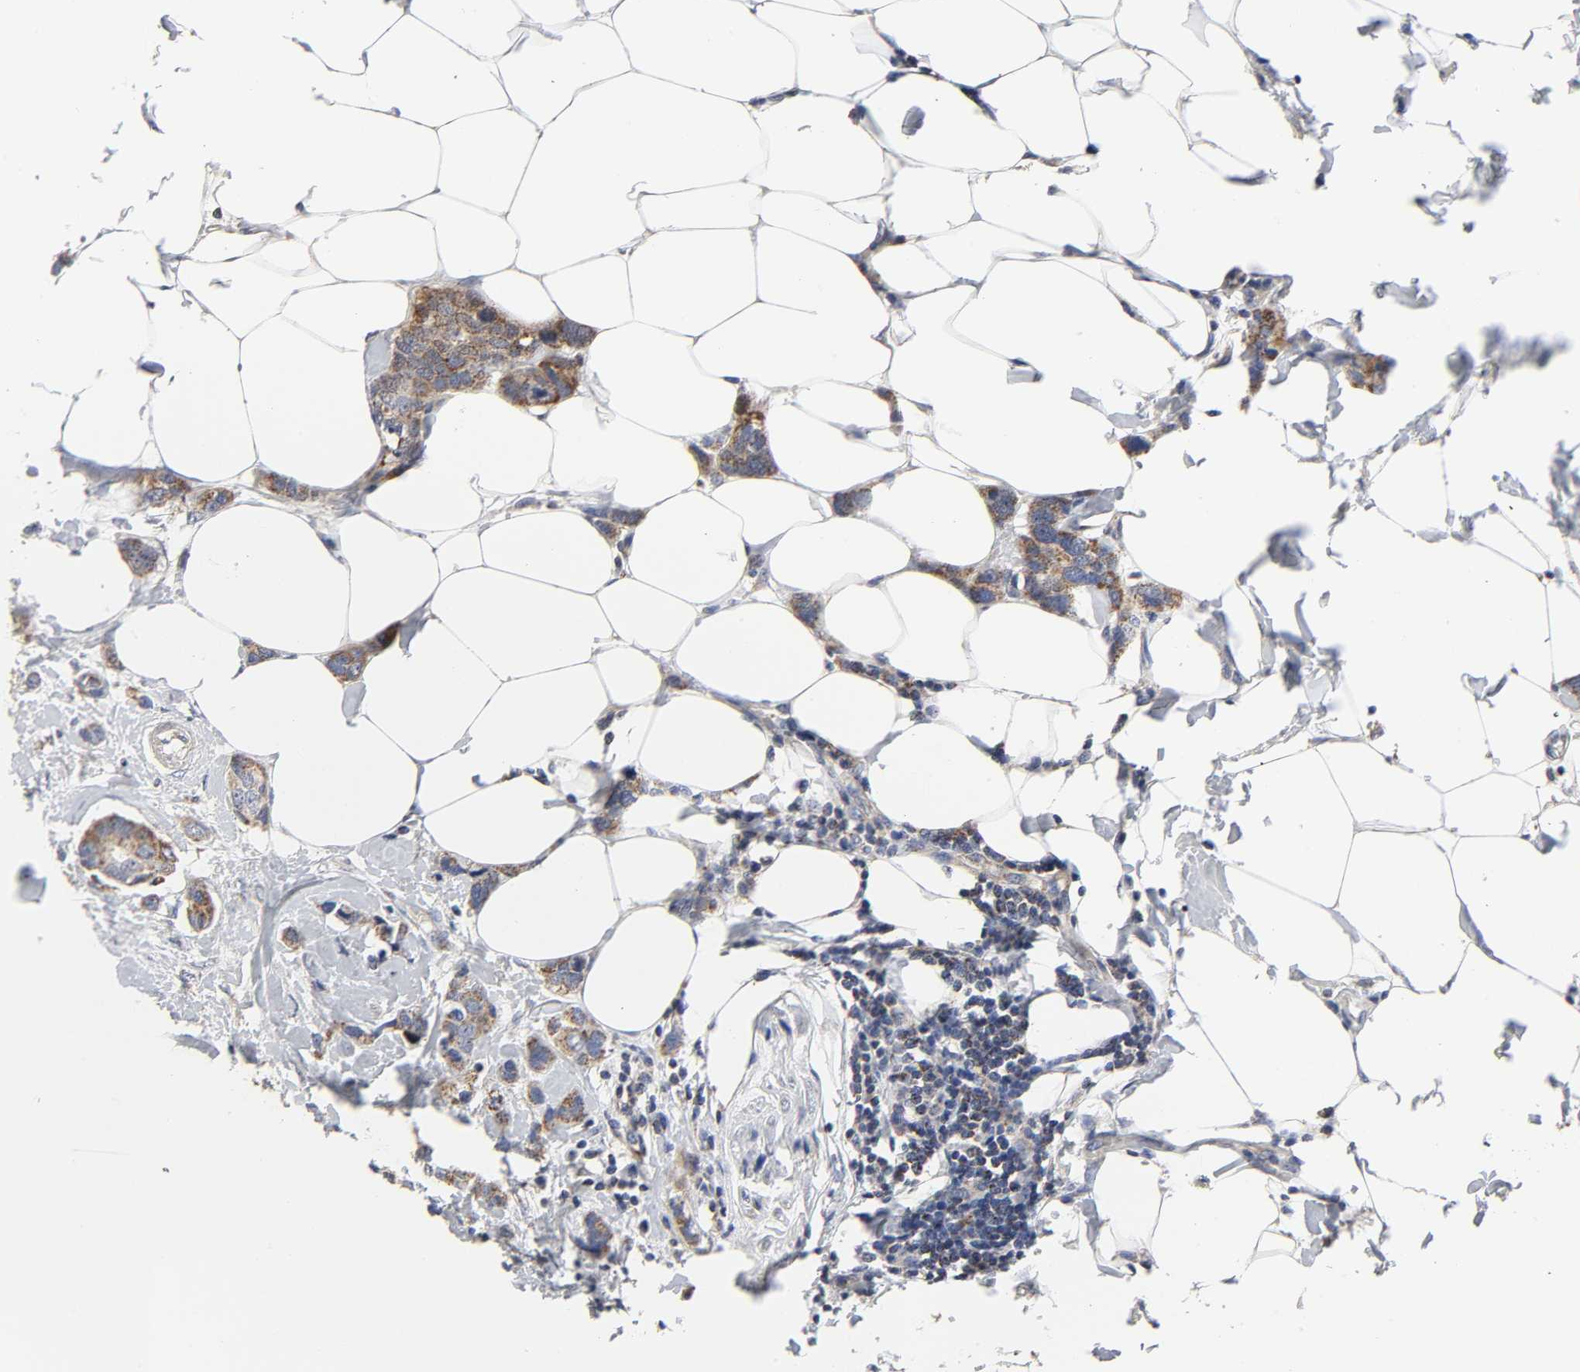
{"staining": {"intensity": "moderate", "quantity": ">75%", "location": "cytoplasmic/membranous"}, "tissue": "breast cancer", "cell_type": "Tumor cells", "image_type": "cancer", "snomed": [{"axis": "morphology", "description": "Normal tissue, NOS"}, {"axis": "morphology", "description": "Duct carcinoma"}, {"axis": "topography", "description": "Breast"}], "caption": "Immunohistochemical staining of breast cancer reveals medium levels of moderate cytoplasmic/membranous expression in approximately >75% of tumor cells.", "gene": "AOPEP", "patient": {"sex": "female", "age": 50}}